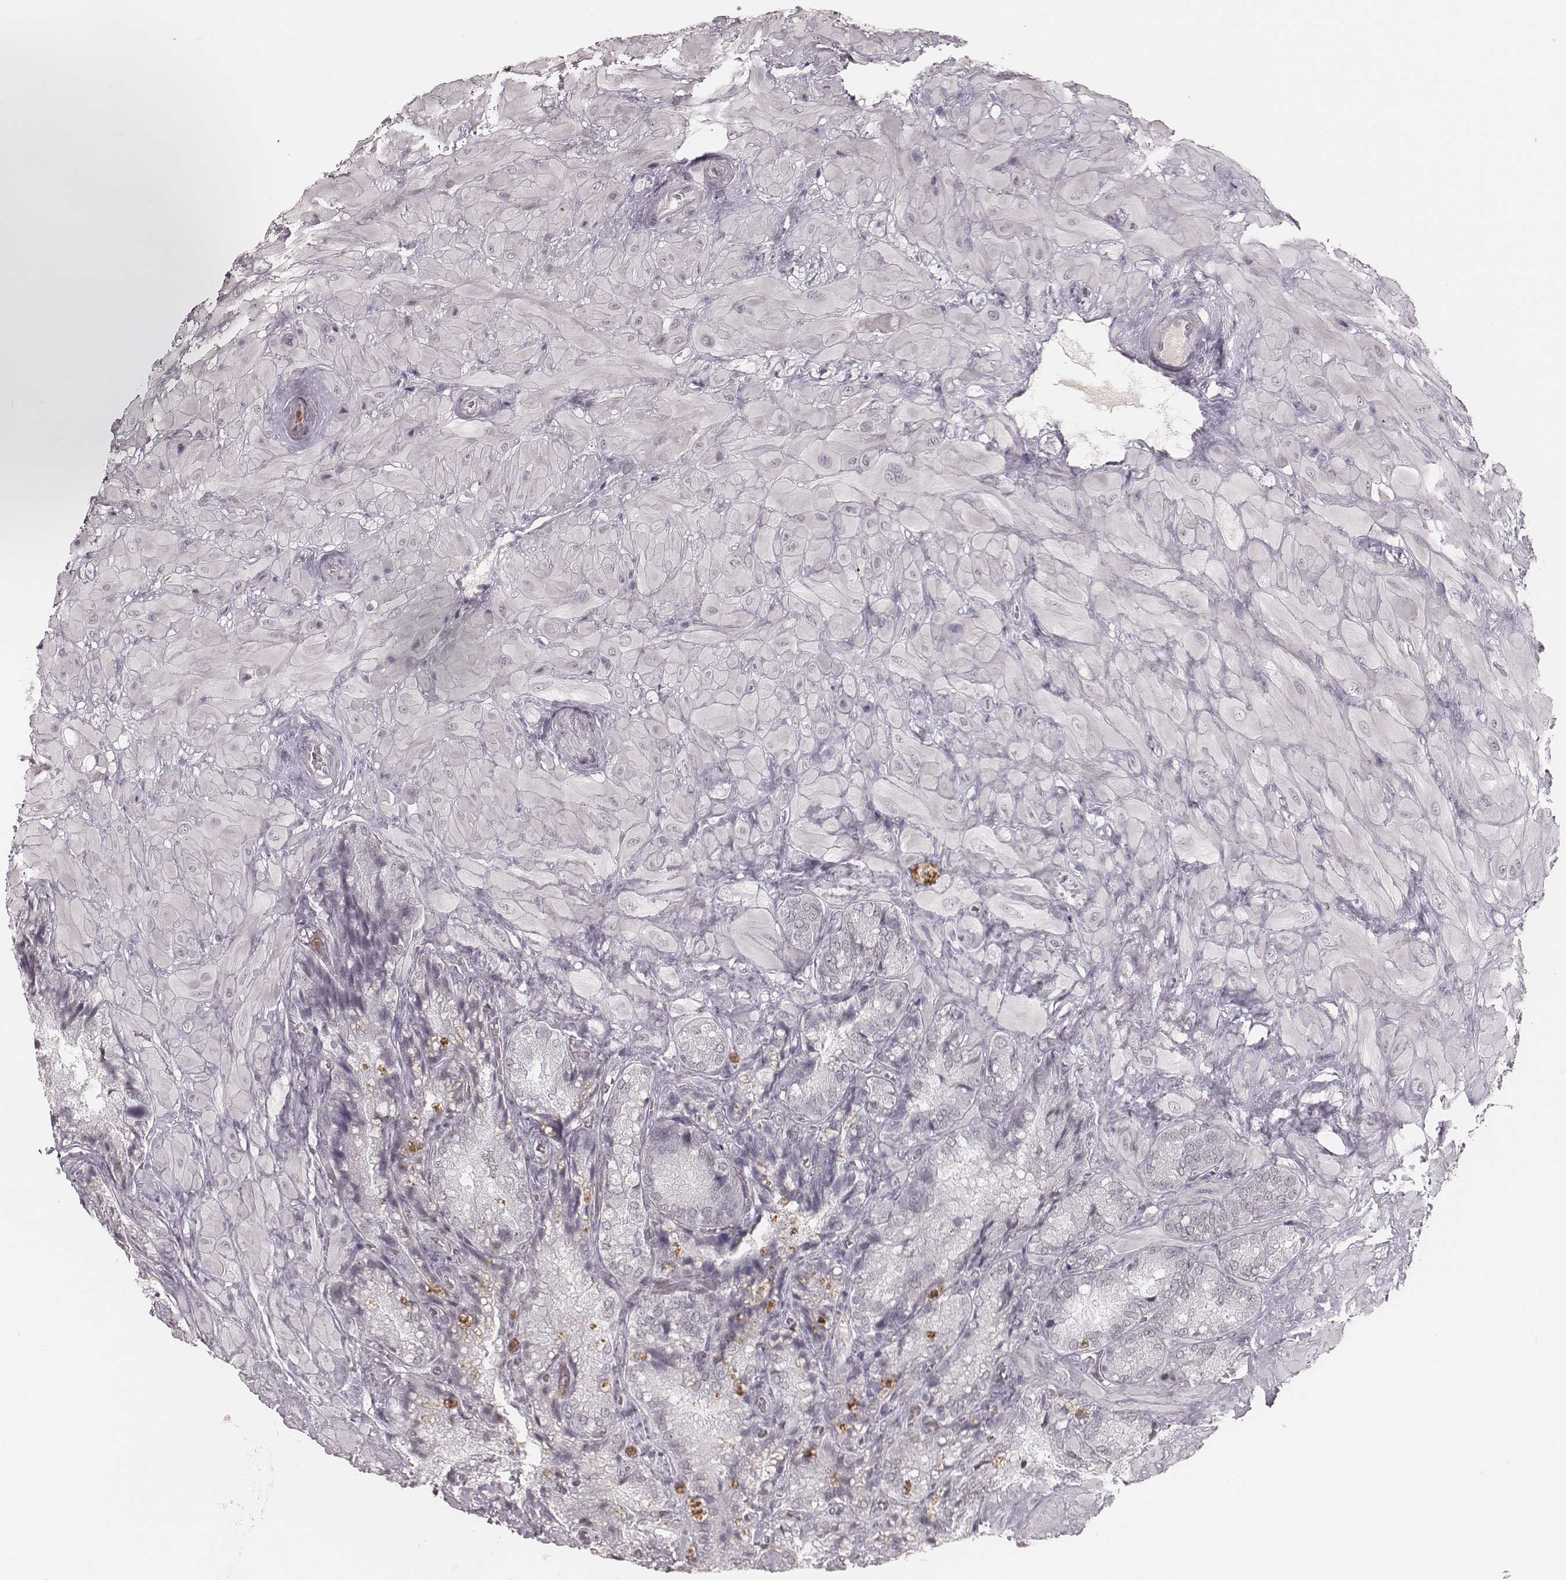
{"staining": {"intensity": "negative", "quantity": "none", "location": "none"}, "tissue": "seminal vesicle", "cell_type": "Glandular cells", "image_type": "normal", "snomed": [{"axis": "morphology", "description": "Normal tissue, NOS"}, {"axis": "topography", "description": "Seminal veicle"}], "caption": "IHC of unremarkable seminal vesicle demonstrates no positivity in glandular cells. The staining is performed using DAB (3,3'-diaminobenzidine) brown chromogen with nuclei counter-stained in using hematoxylin.", "gene": "KITLG", "patient": {"sex": "male", "age": 57}}